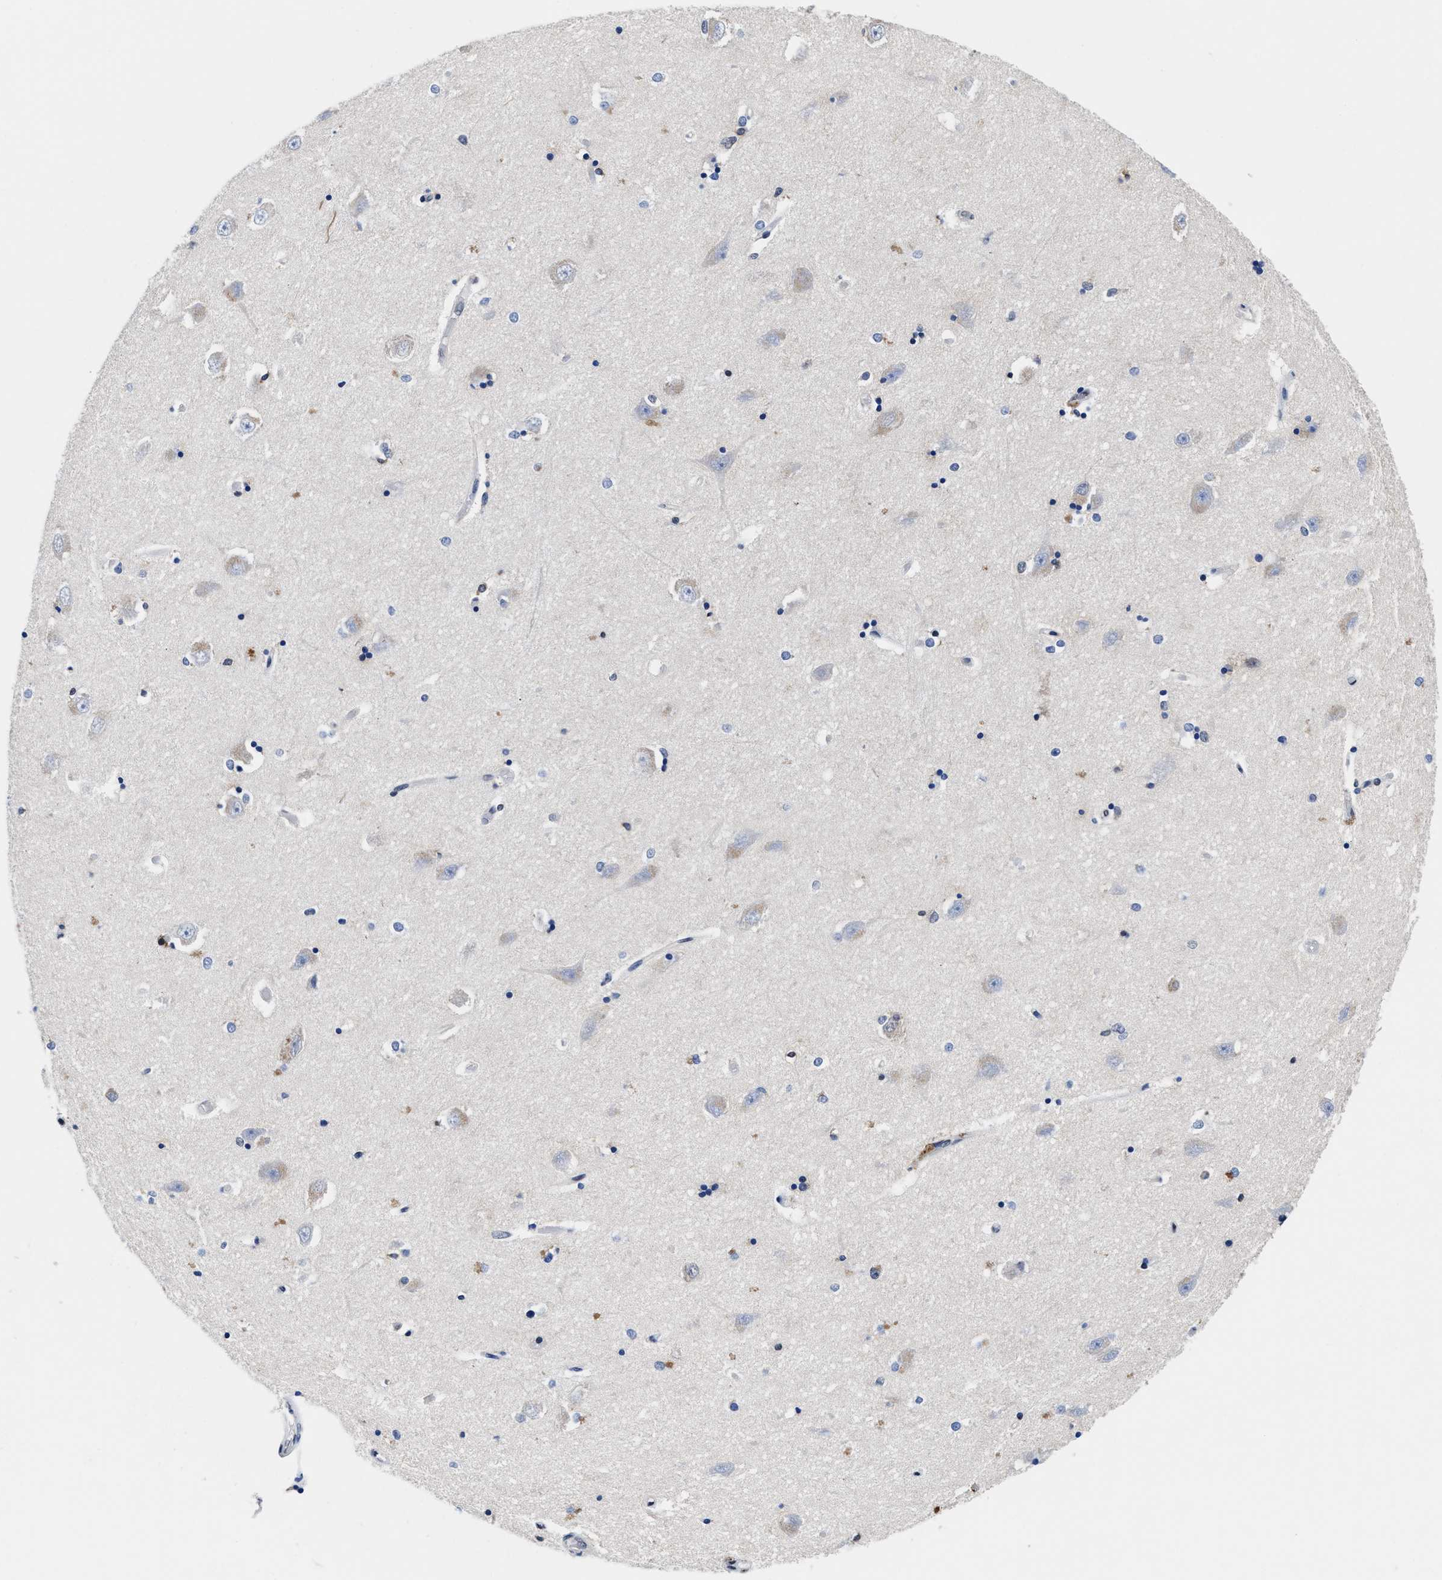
{"staining": {"intensity": "negative", "quantity": "none", "location": "none"}, "tissue": "hippocampus", "cell_type": "Glial cells", "image_type": "normal", "snomed": [{"axis": "morphology", "description": "Normal tissue, NOS"}, {"axis": "topography", "description": "Hippocampus"}], "caption": "Protein analysis of benign hippocampus shows no significant expression in glial cells. (DAB immunohistochemistry, high magnification).", "gene": "ACLY", "patient": {"sex": "male", "age": 45}}